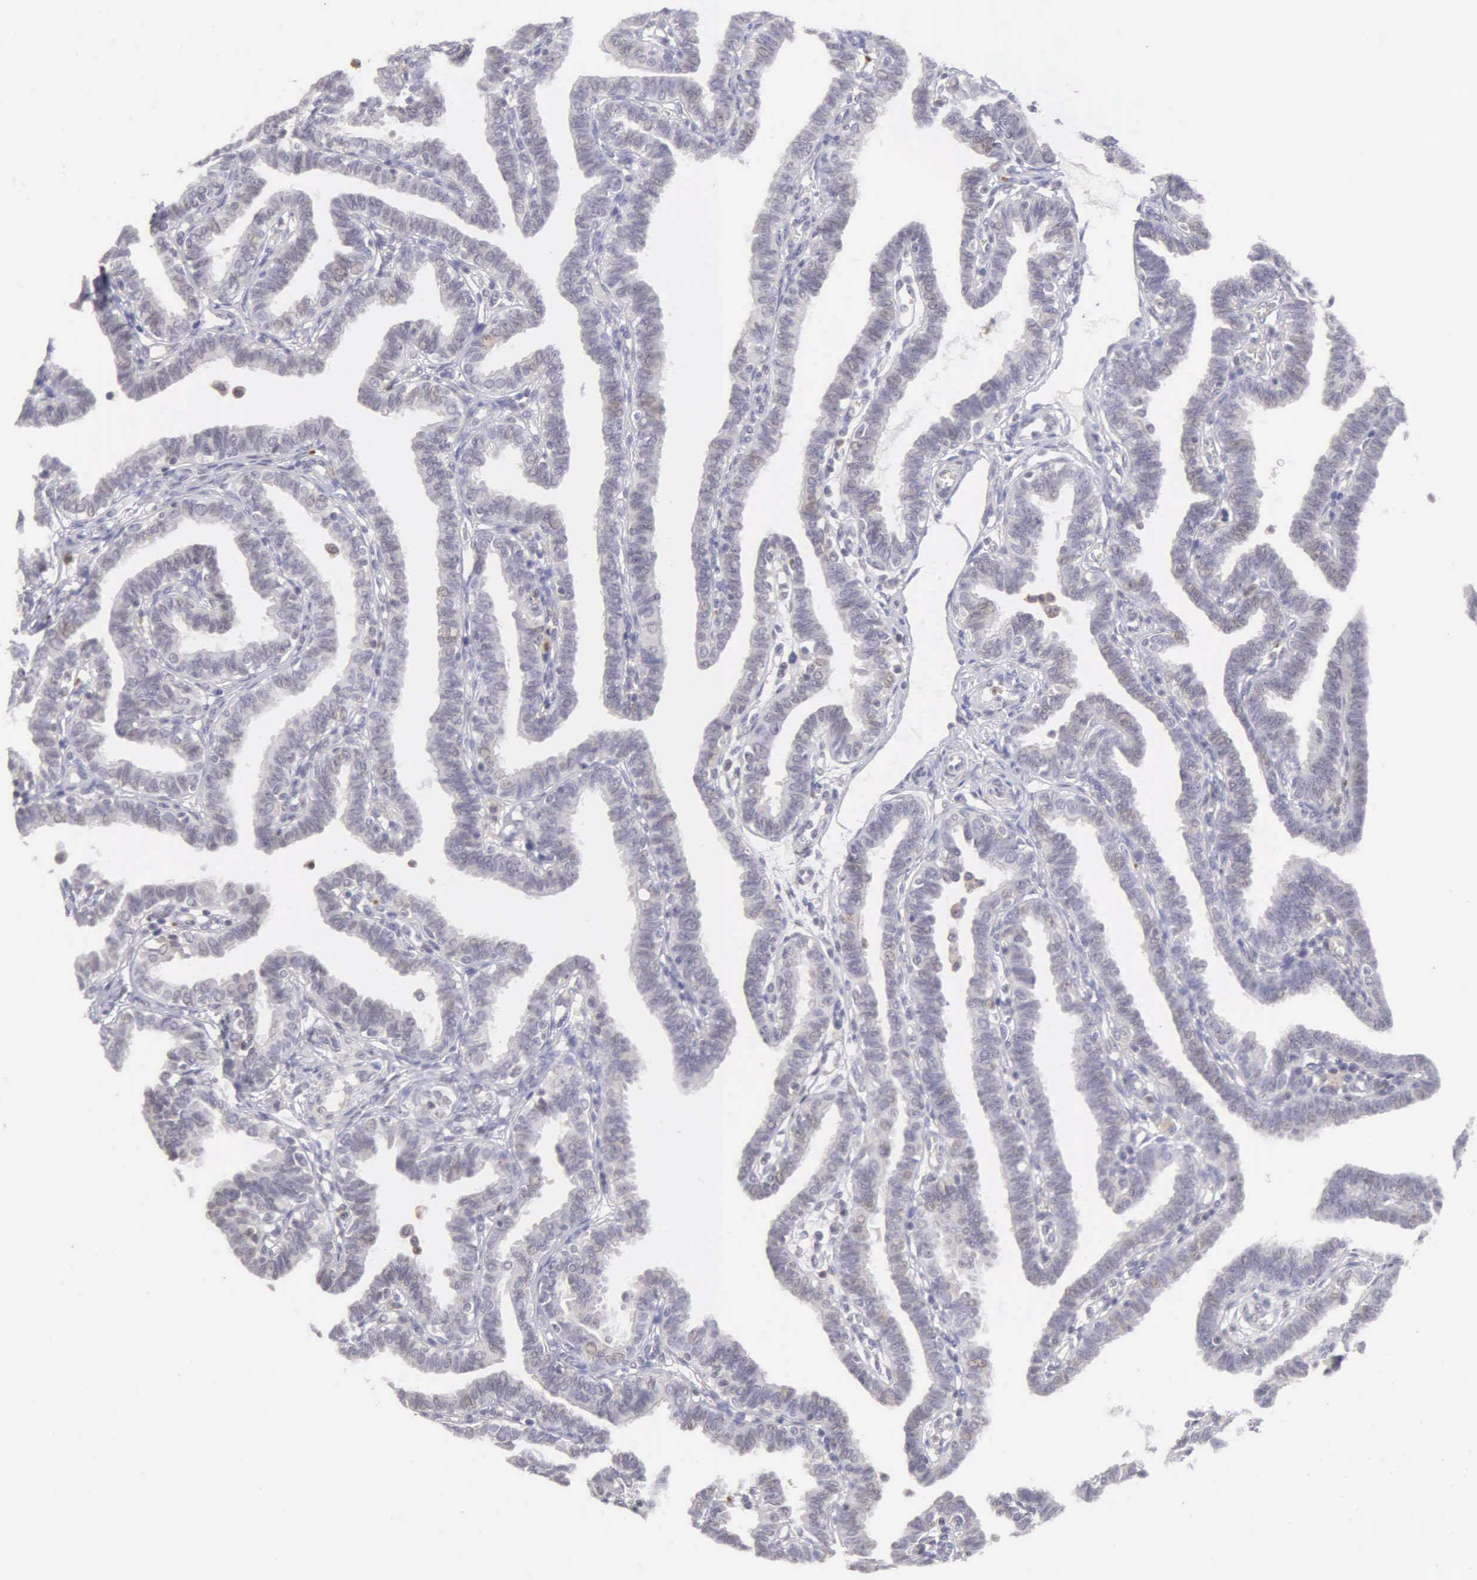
{"staining": {"intensity": "negative", "quantity": "none", "location": "none"}, "tissue": "fallopian tube", "cell_type": "Glandular cells", "image_type": "normal", "snomed": [{"axis": "morphology", "description": "Normal tissue, NOS"}, {"axis": "topography", "description": "Fallopian tube"}], "caption": "This is a micrograph of immunohistochemistry staining of unremarkable fallopian tube, which shows no positivity in glandular cells.", "gene": "BRD1", "patient": {"sex": "female", "age": 41}}